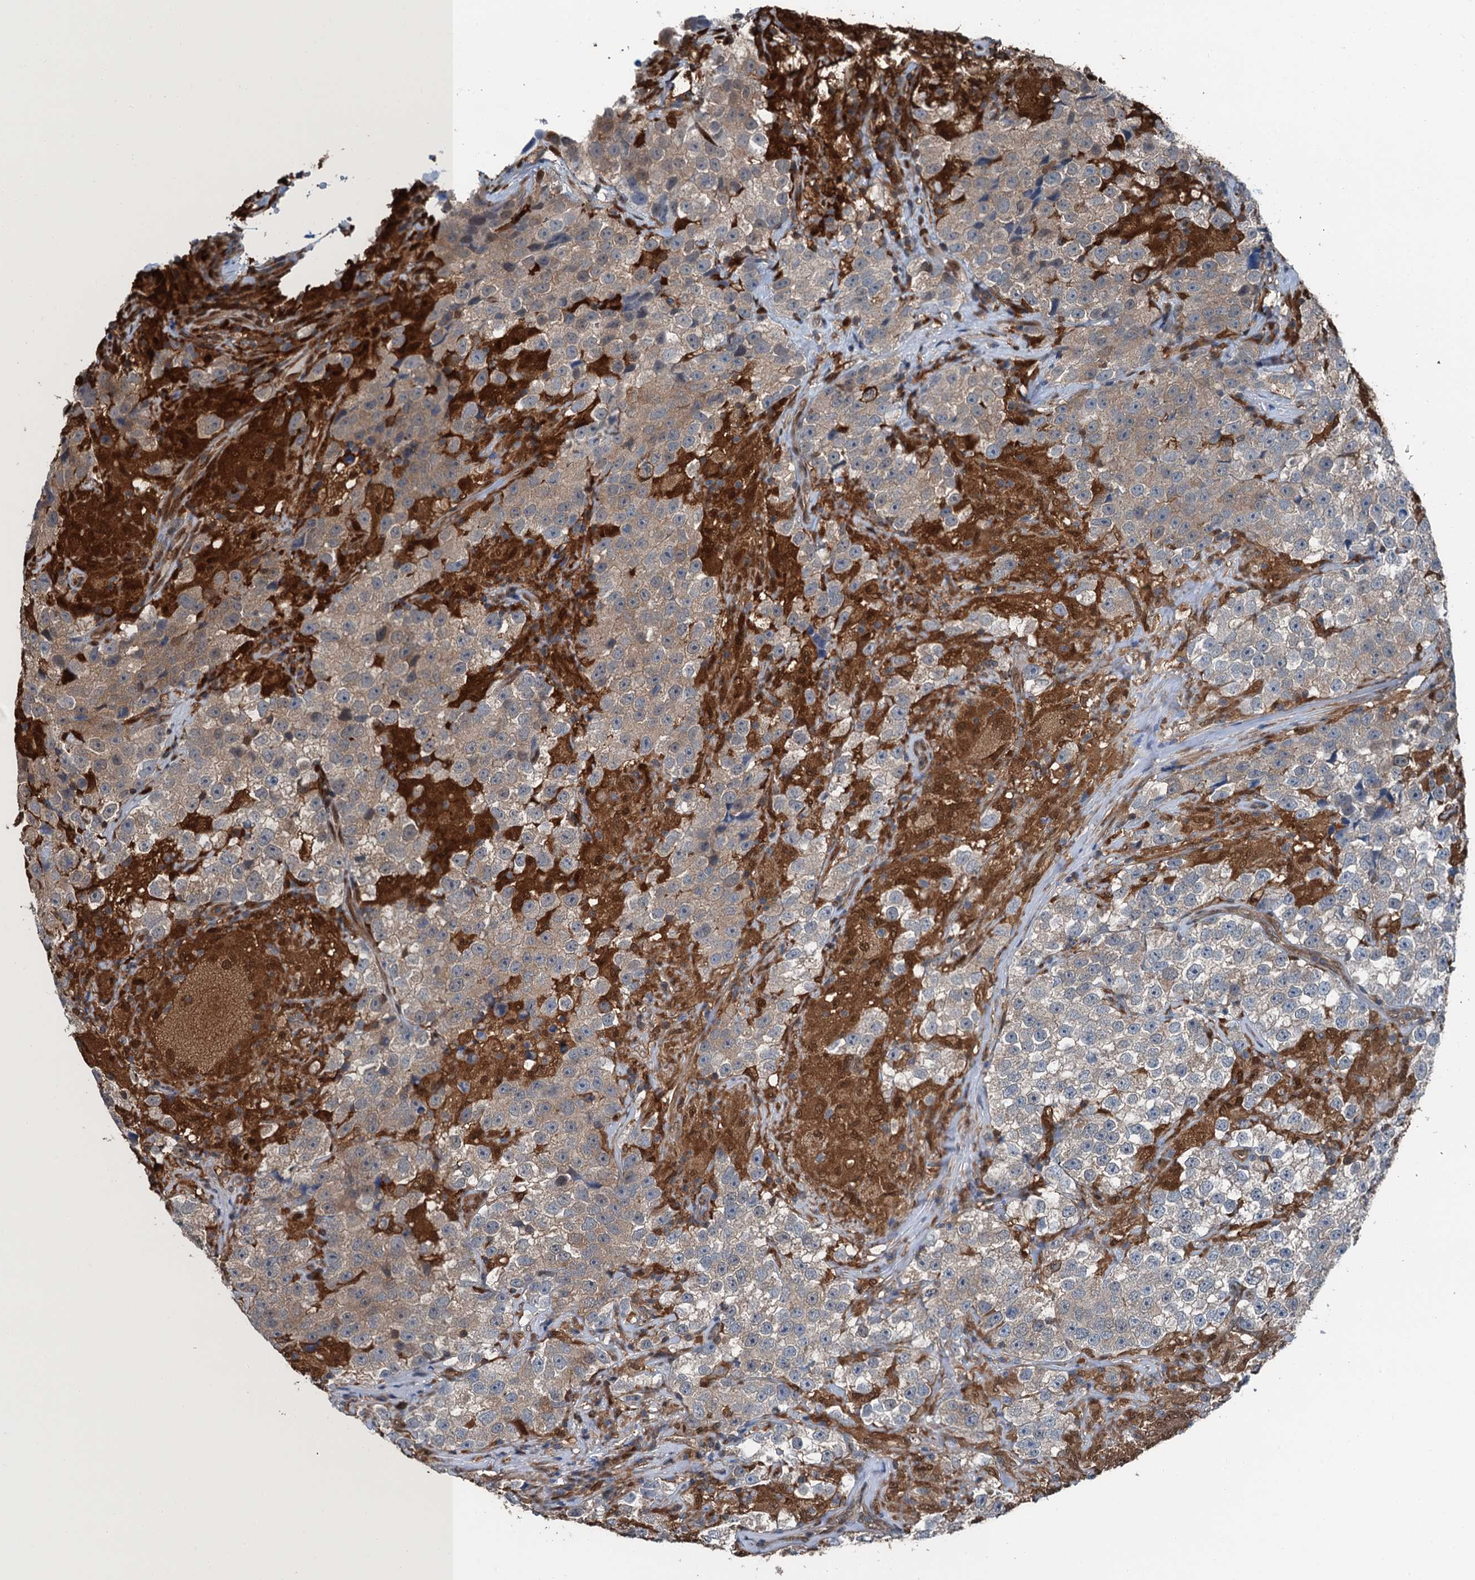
{"staining": {"intensity": "weak", "quantity": "25%-75%", "location": "cytoplasmic/membranous"}, "tissue": "testis cancer", "cell_type": "Tumor cells", "image_type": "cancer", "snomed": [{"axis": "morphology", "description": "Seminoma, NOS"}, {"axis": "topography", "description": "Testis"}], "caption": "An immunohistochemistry (IHC) histopathology image of tumor tissue is shown. Protein staining in brown highlights weak cytoplasmic/membranous positivity in testis cancer (seminoma) within tumor cells. (IHC, brightfield microscopy, high magnification).", "gene": "RNH1", "patient": {"sex": "male", "age": 46}}